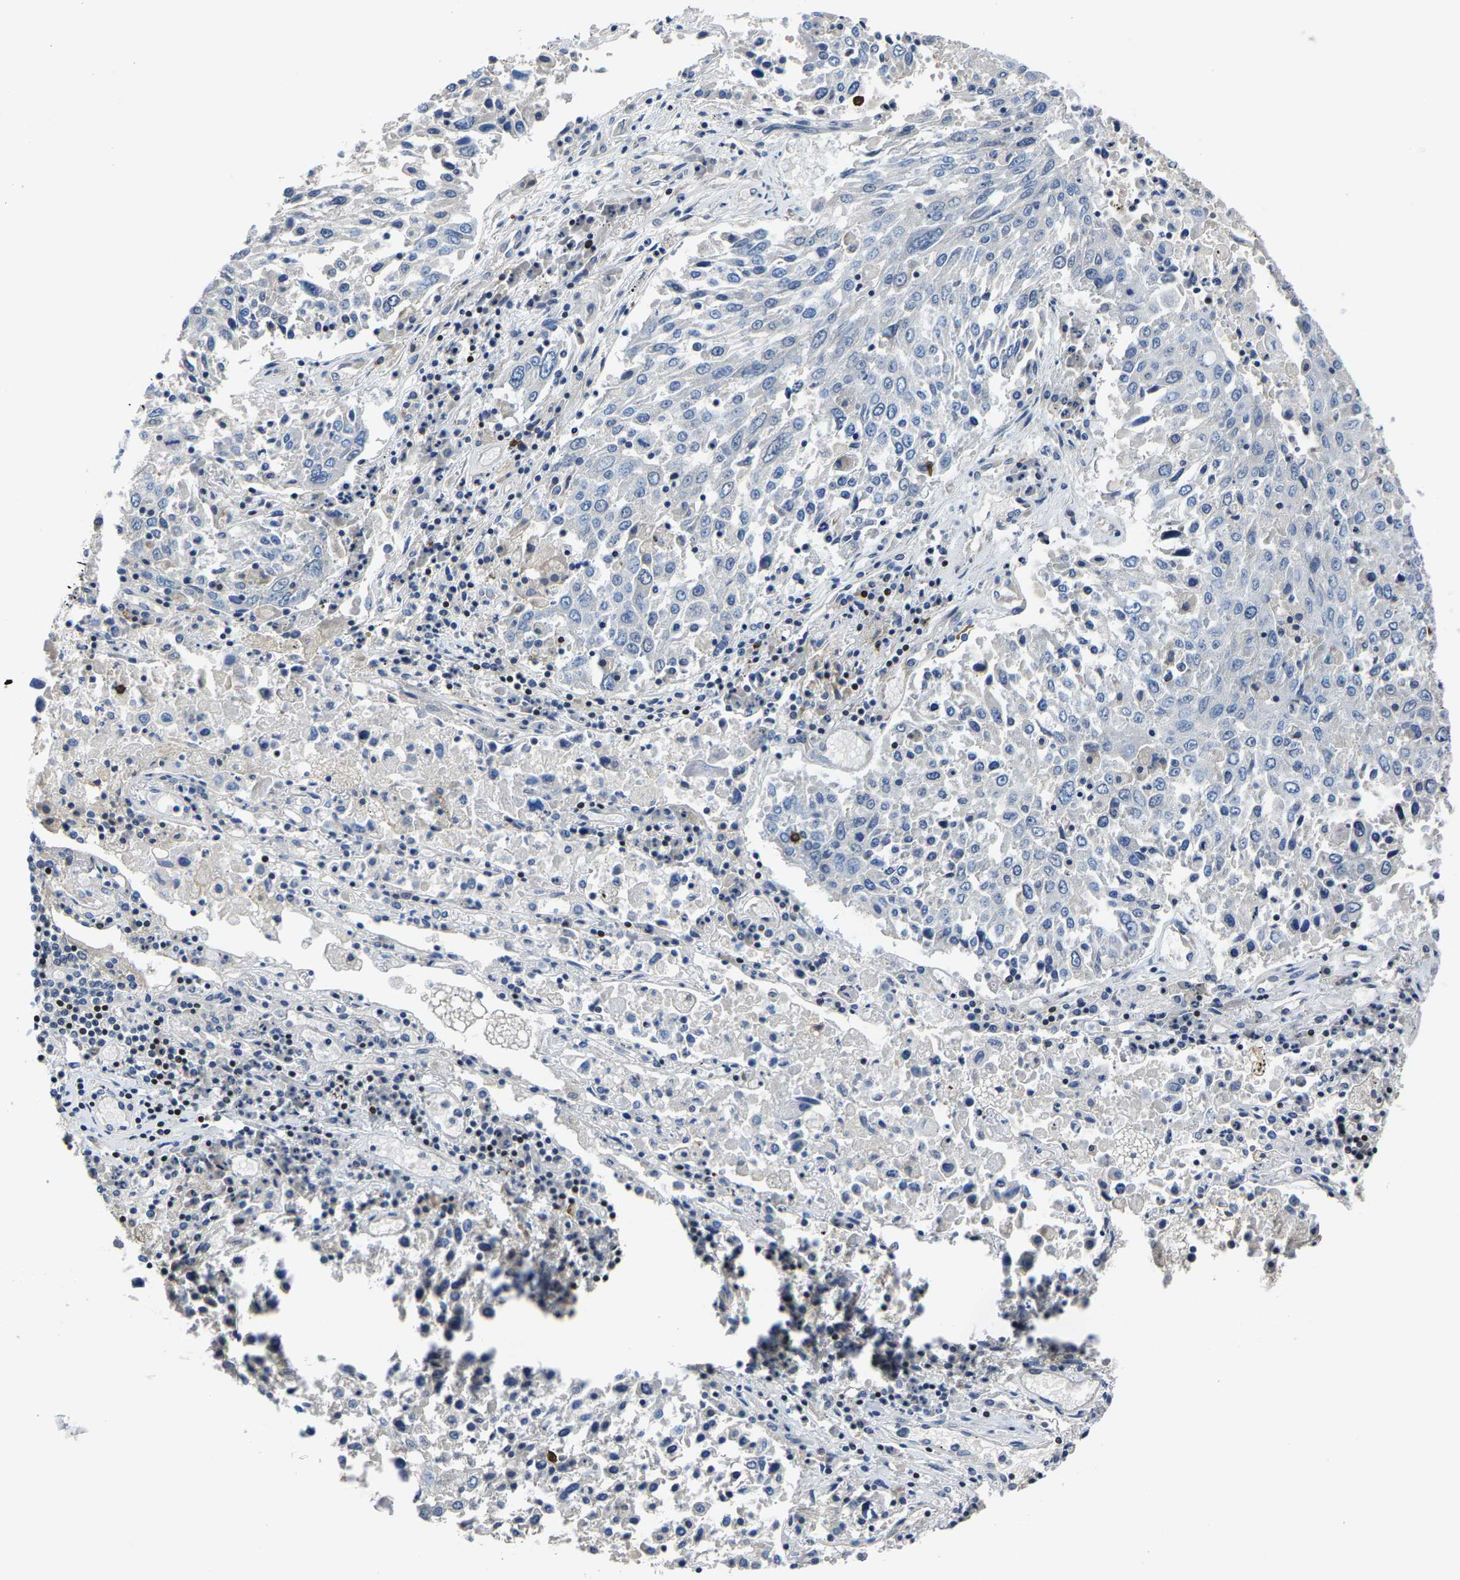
{"staining": {"intensity": "negative", "quantity": "none", "location": "none"}, "tissue": "lung cancer", "cell_type": "Tumor cells", "image_type": "cancer", "snomed": [{"axis": "morphology", "description": "Squamous cell carcinoma, NOS"}, {"axis": "topography", "description": "Lung"}], "caption": "Histopathology image shows no protein positivity in tumor cells of squamous cell carcinoma (lung) tissue. The staining was performed using DAB (3,3'-diaminobenzidine) to visualize the protein expression in brown, while the nuclei were stained in blue with hematoxylin (Magnification: 20x).", "gene": "AGBL3", "patient": {"sex": "male", "age": 65}}